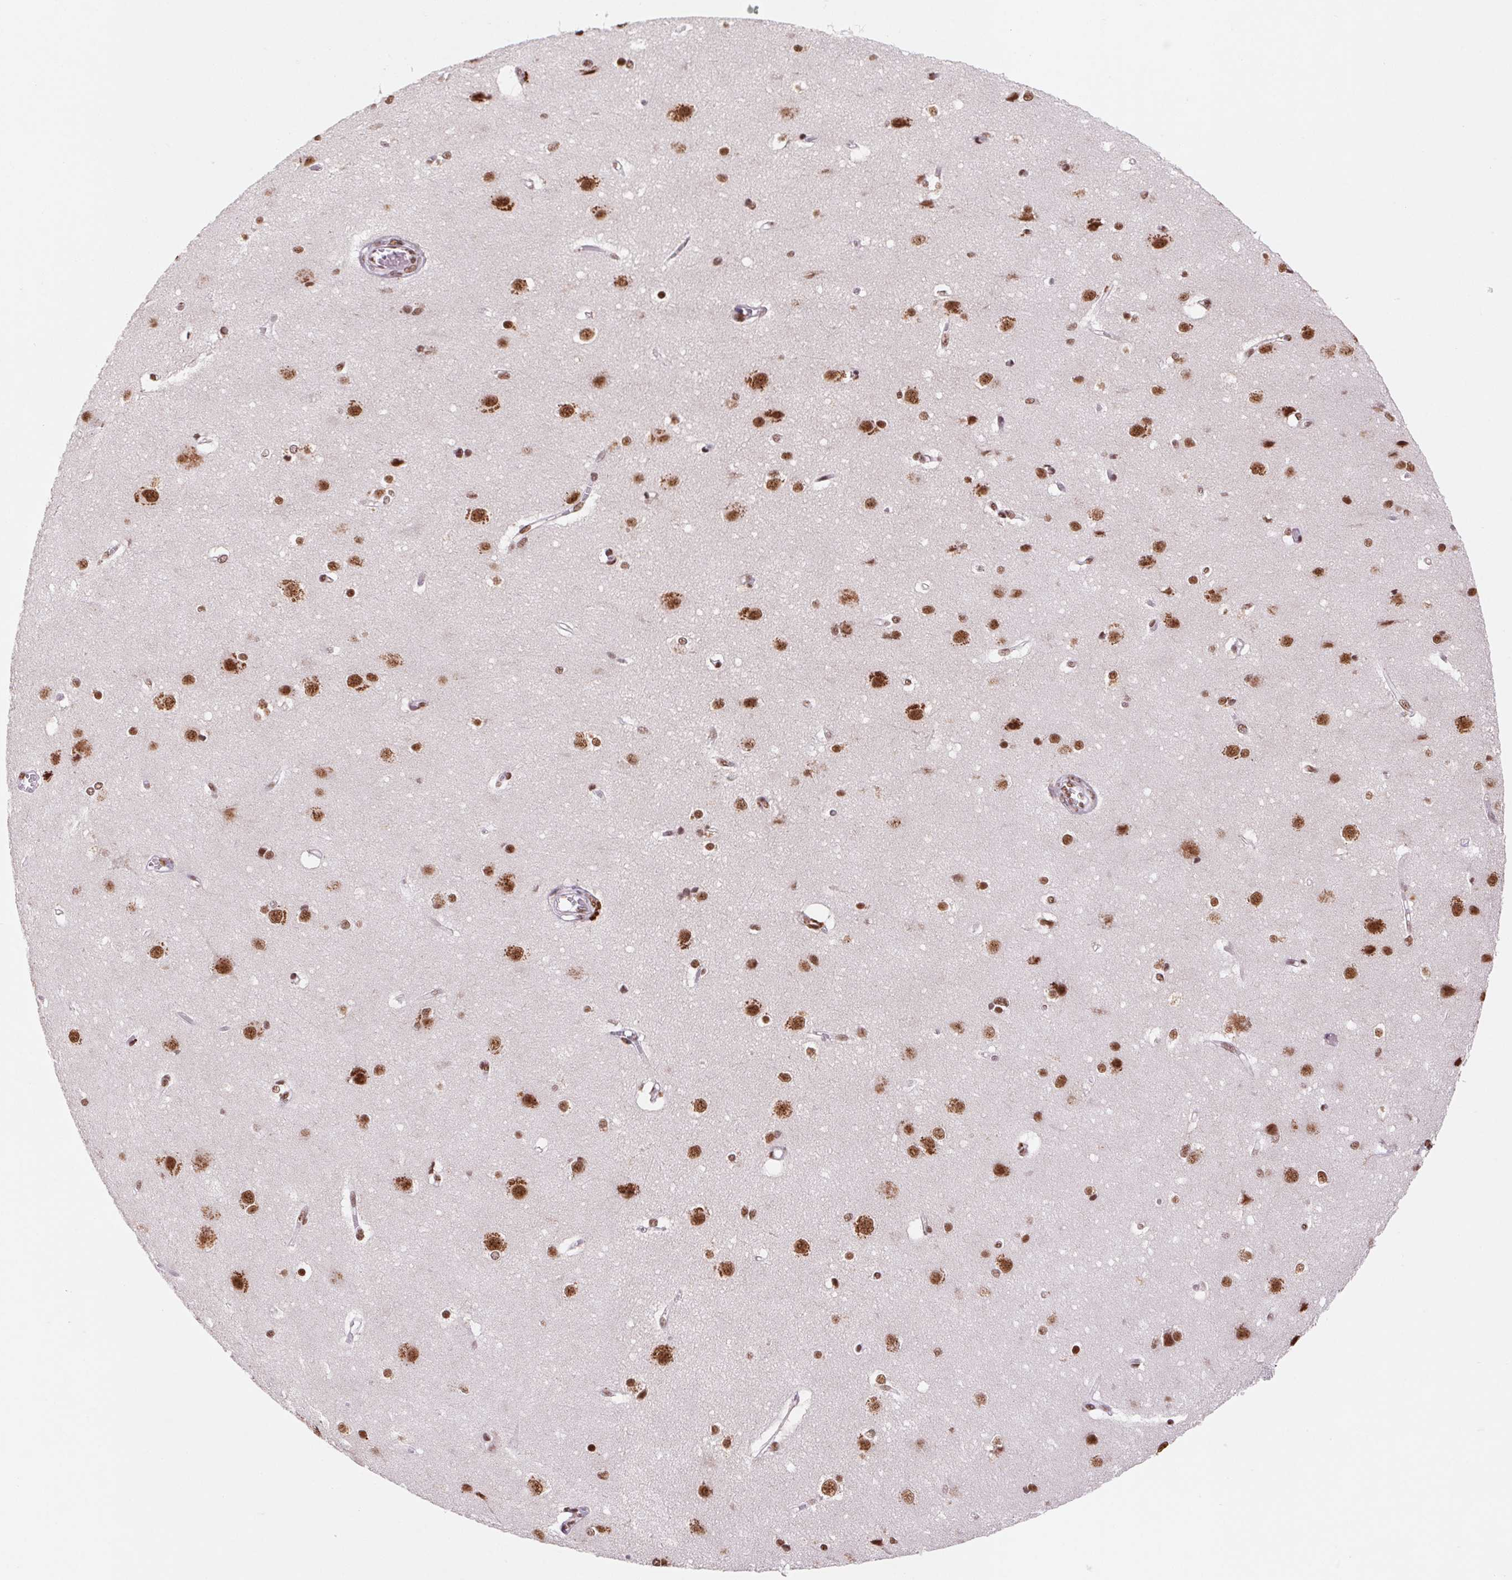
{"staining": {"intensity": "moderate", "quantity": "25%-75%", "location": "nuclear"}, "tissue": "cerebral cortex", "cell_type": "Endothelial cells", "image_type": "normal", "snomed": [{"axis": "morphology", "description": "Normal tissue, NOS"}, {"axis": "topography", "description": "Cerebral cortex"}], "caption": "Moderate nuclear expression is seen in approximately 25%-75% of endothelial cells in benign cerebral cortex.", "gene": "SNRPG", "patient": {"sex": "male", "age": 37}}